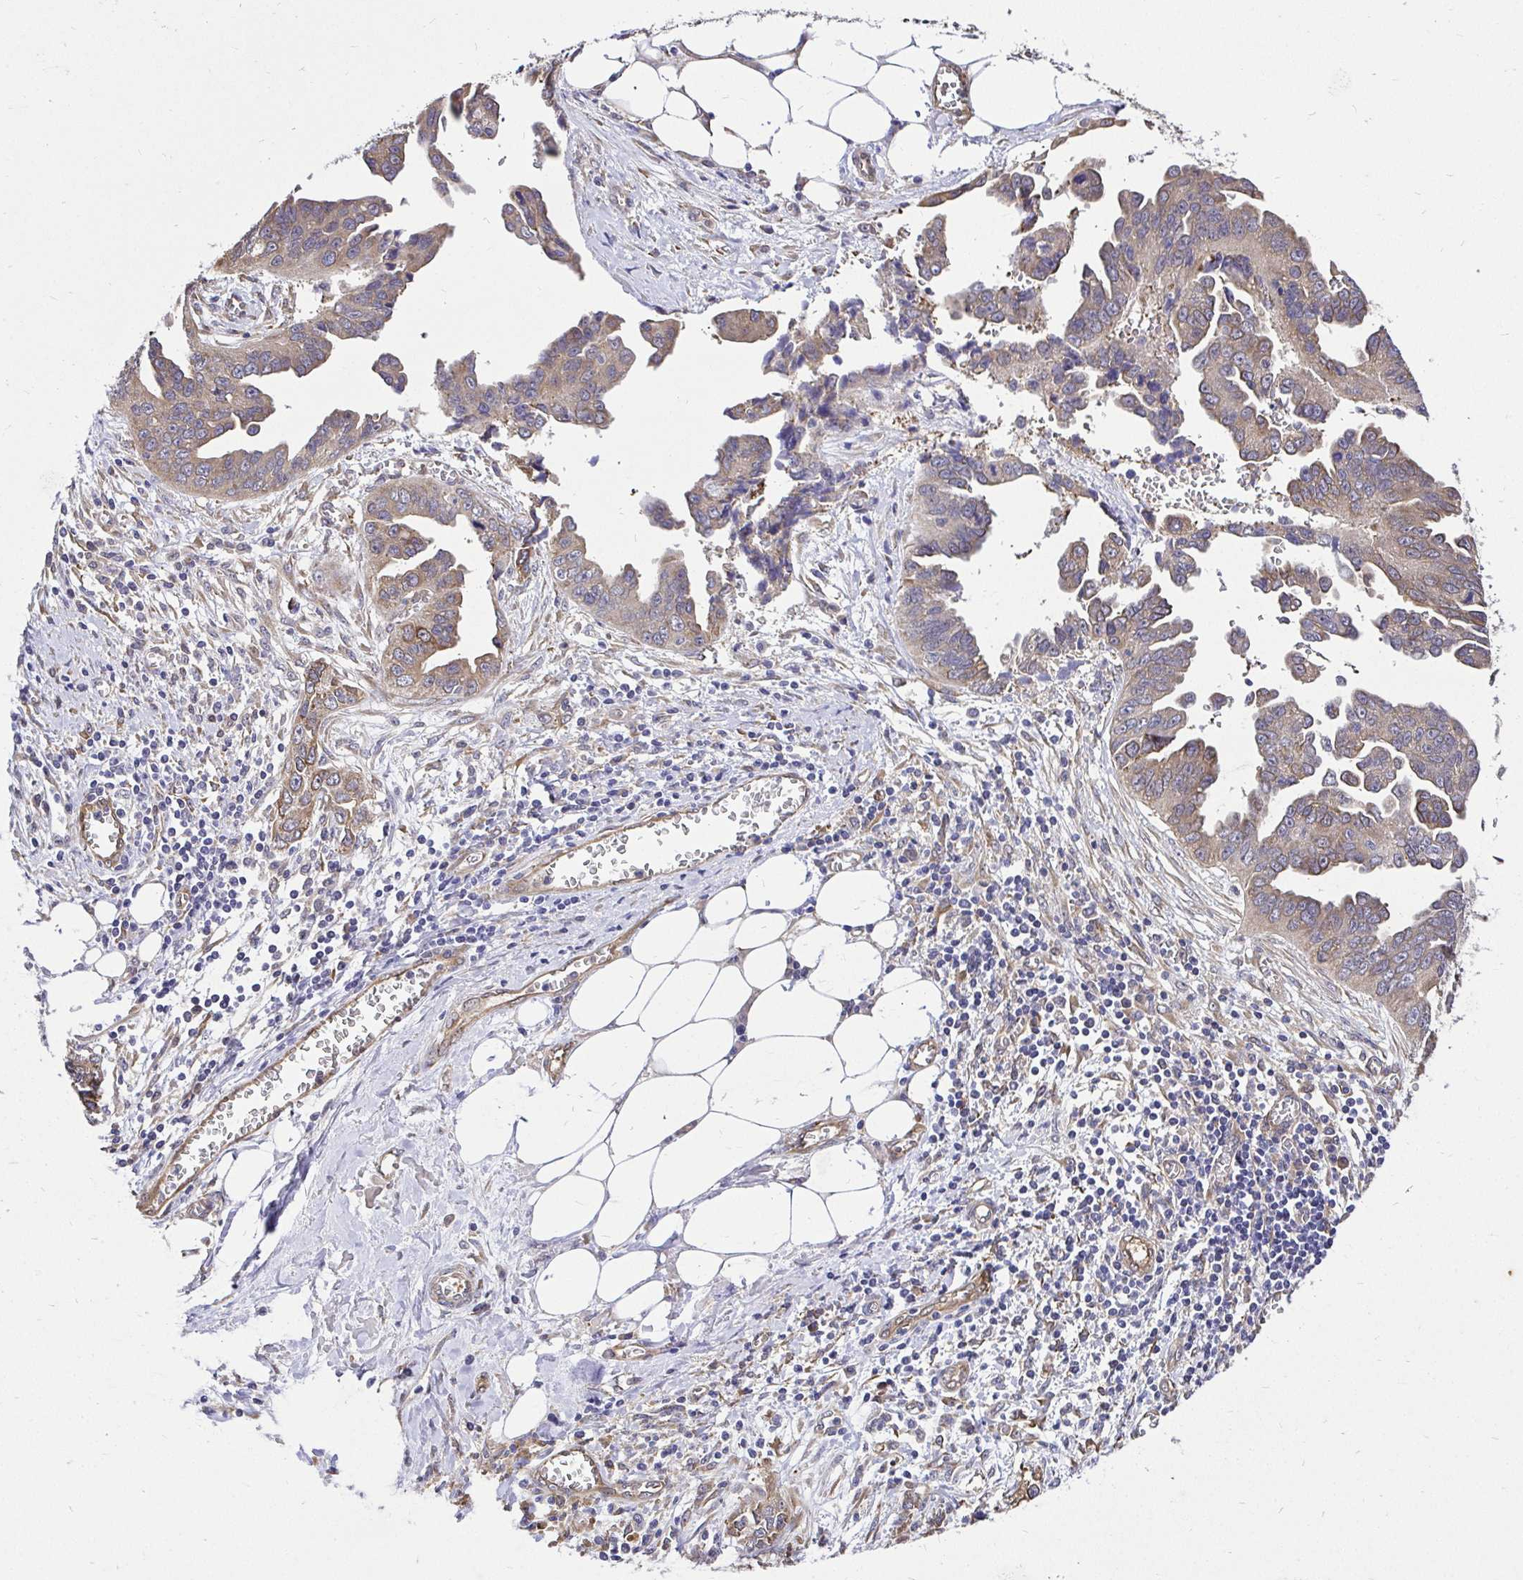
{"staining": {"intensity": "moderate", "quantity": ">75%", "location": "cytoplasmic/membranous"}, "tissue": "ovarian cancer", "cell_type": "Tumor cells", "image_type": "cancer", "snomed": [{"axis": "morphology", "description": "Cystadenocarcinoma, serous, NOS"}, {"axis": "topography", "description": "Ovary"}], "caption": "Serous cystadenocarcinoma (ovarian) tissue displays moderate cytoplasmic/membranous positivity in approximately >75% of tumor cells The protein of interest is shown in brown color, while the nuclei are stained blue.", "gene": "CCDC122", "patient": {"sex": "female", "age": 75}}